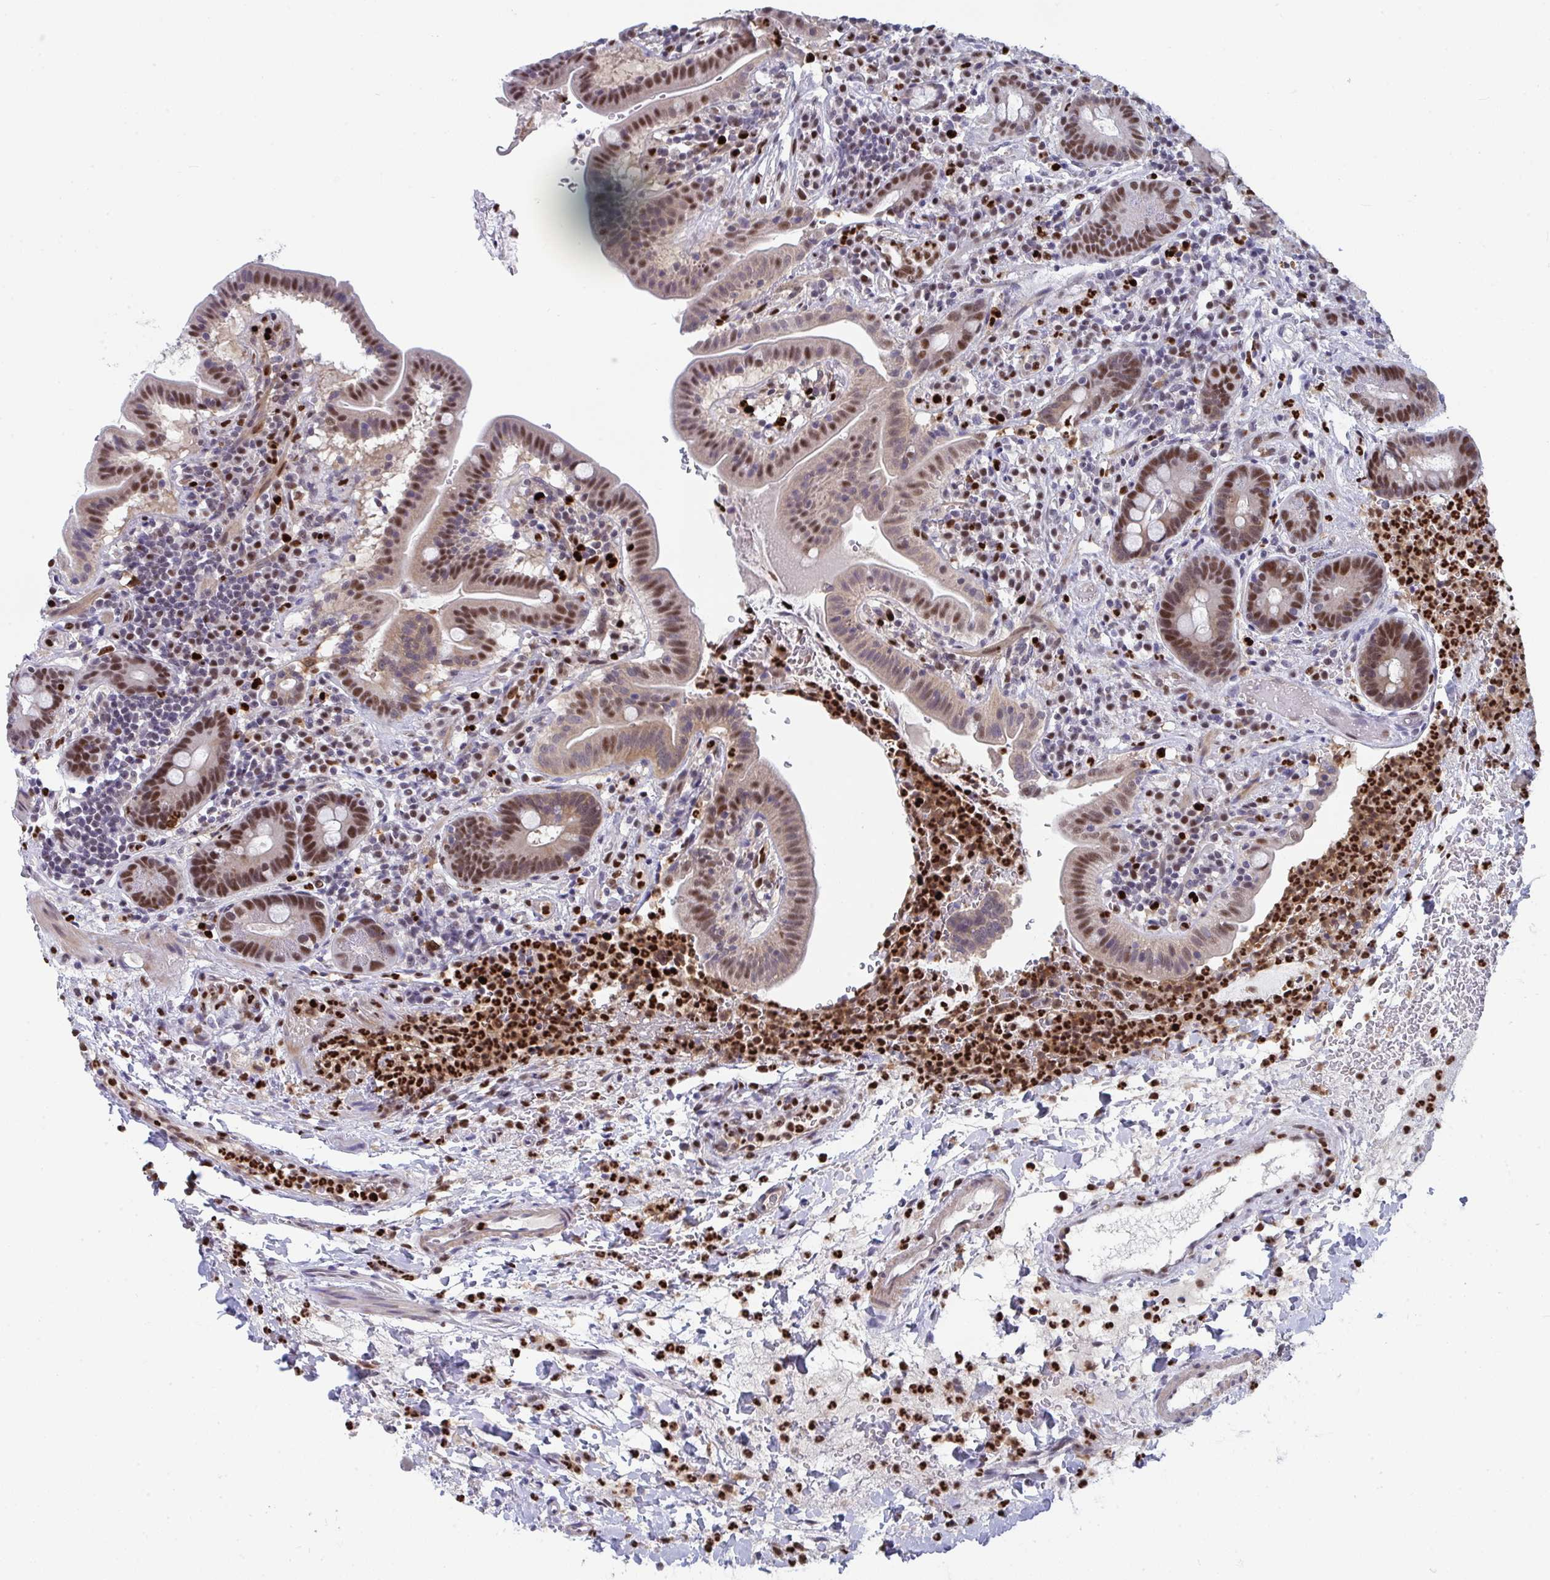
{"staining": {"intensity": "strong", "quantity": ">75%", "location": "nuclear"}, "tissue": "small intestine", "cell_type": "Glandular cells", "image_type": "normal", "snomed": [{"axis": "morphology", "description": "Normal tissue, NOS"}, {"axis": "topography", "description": "Small intestine"}], "caption": "This micrograph displays immunohistochemistry (IHC) staining of unremarkable small intestine, with high strong nuclear staining in about >75% of glandular cells.", "gene": "JDP2", "patient": {"sex": "male", "age": 26}}